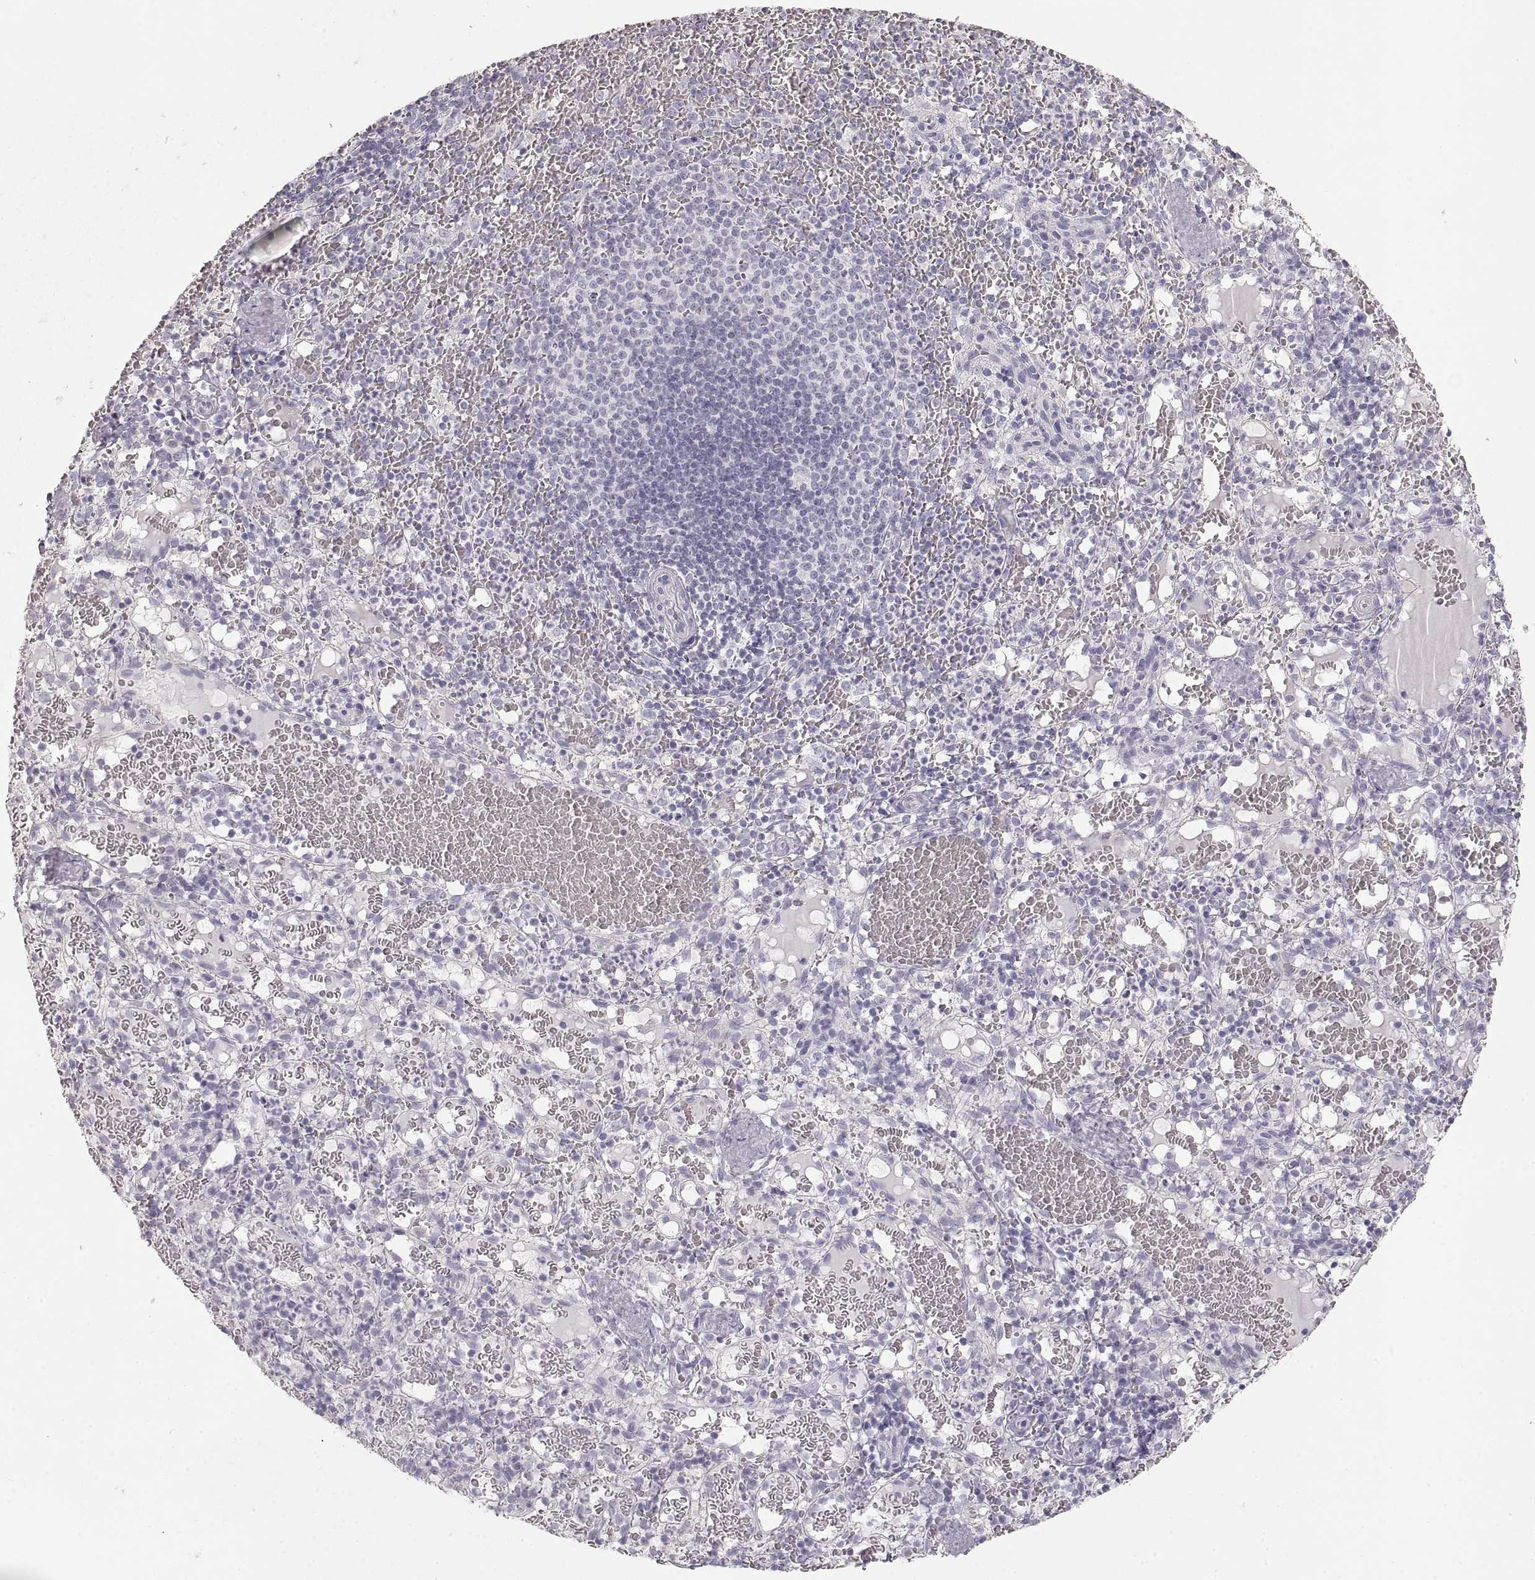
{"staining": {"intensity": "negative", "quantity": "none", "location": "none"}, "tissue": "spleen", "cell_type": "Cells in red pulp", "image_type": "normal", "snomed": [{"axis": "morphology", "description": "Normal tissue, NOS"}, {"axis": "topography", "description": "Spleen"}], "caption": "A histopathology image of spleen stained for a protein shows no brown staining in cells in red pulp. The staining is performed using DAB brown chromogen with nuclei counter-stained in using hematoxylin.", "gene": "ZP3", "patient": {"sex": "male", "age": 11}}